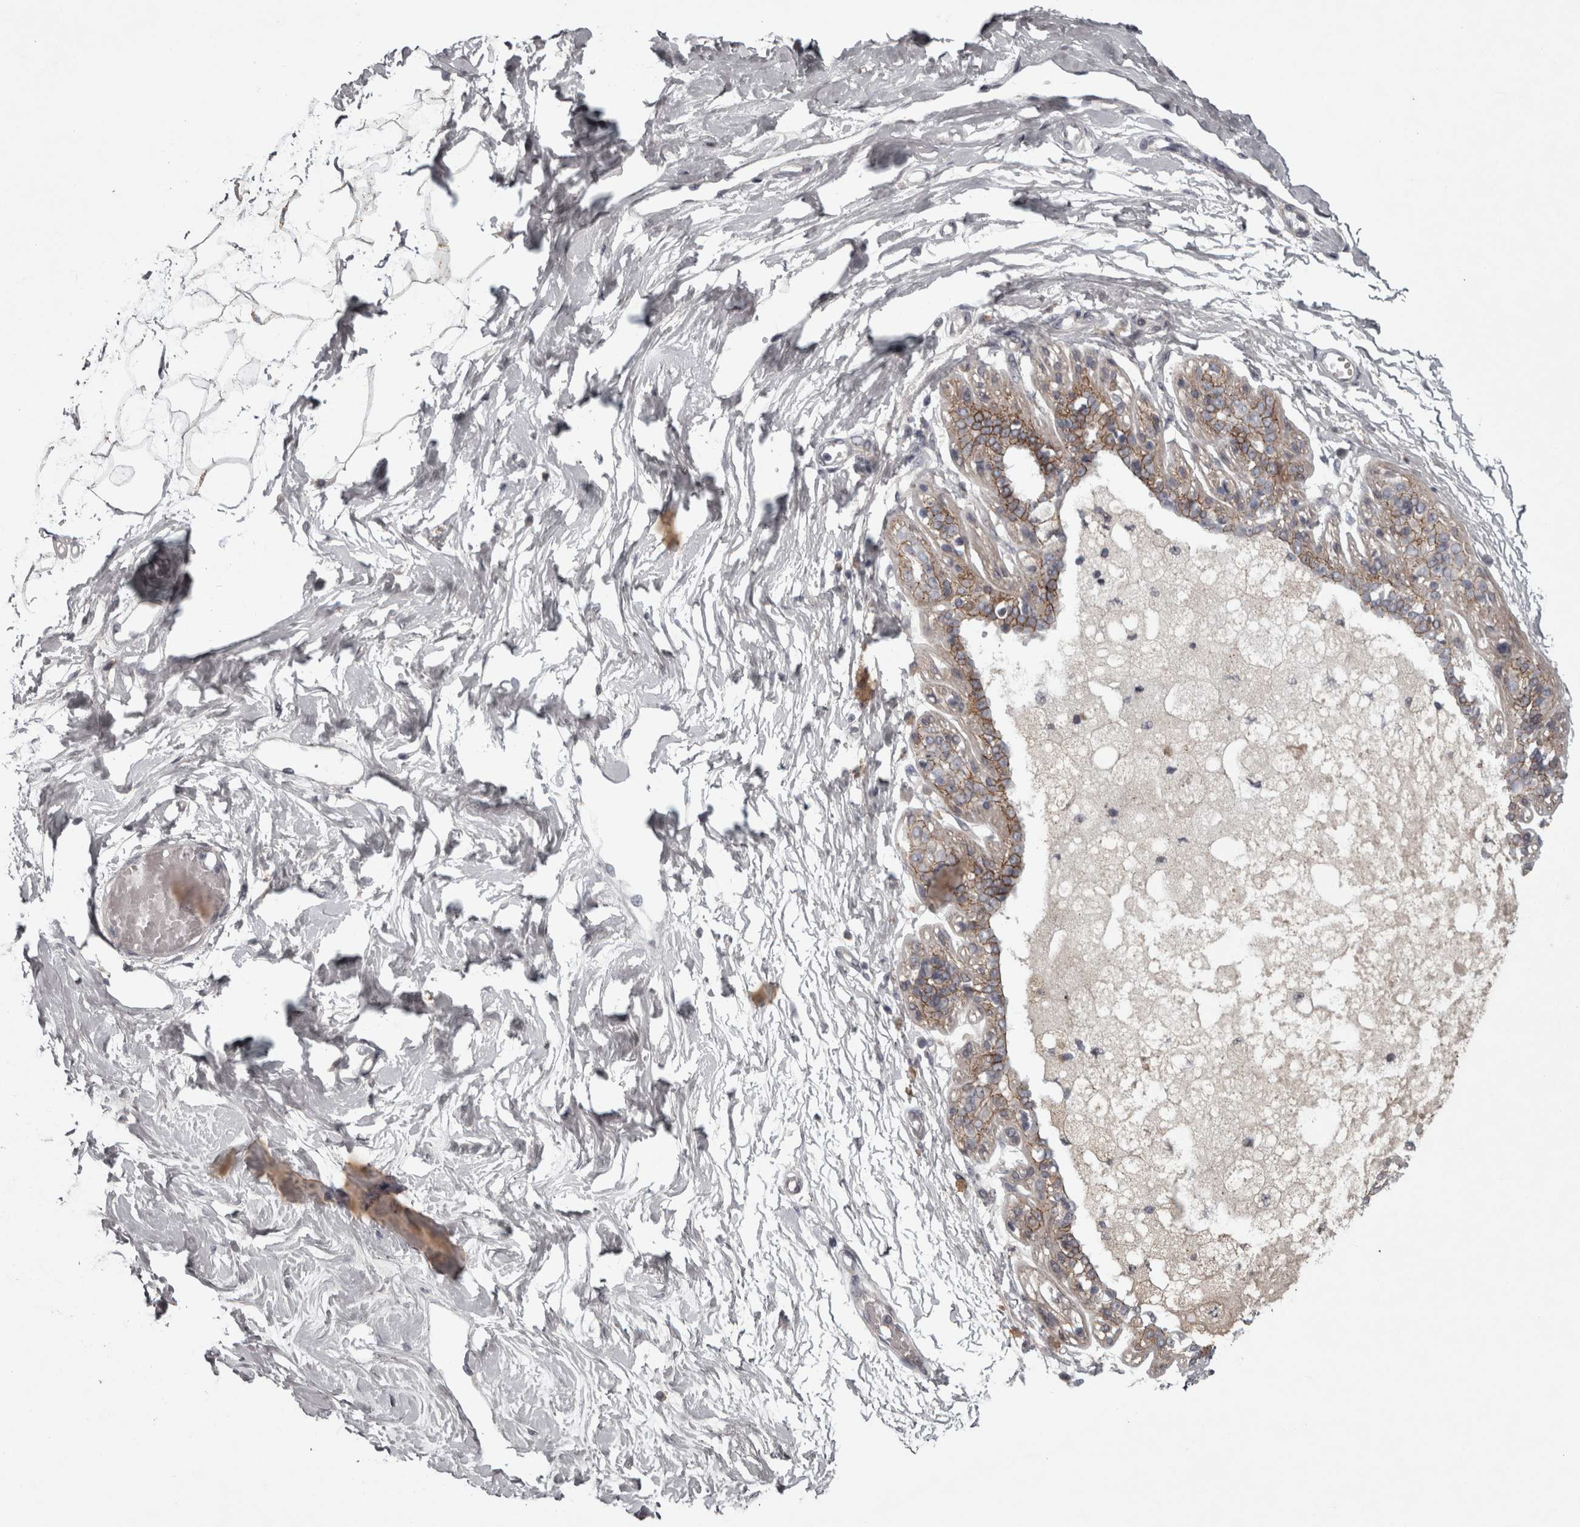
{"staining": {"intensity": "weak", "quantity": "25%-75%", "location": "cytoplasmic/membranous"}, "tissue": "breast", "cell_type": "Adipocytes", "image_type": "normal", "snomed": [{"axis": "morphology", "description": "Normal tissue, NOS"}, {"axis": "topography", "description": "Breast"}], "caption": "A low amount of weak cytoplasmic/membranous staining is present in about 25%-75% of adipocytes in normal breast.", "gene": "PCDH17", "patient": {"sex": "female", "age": 45}}